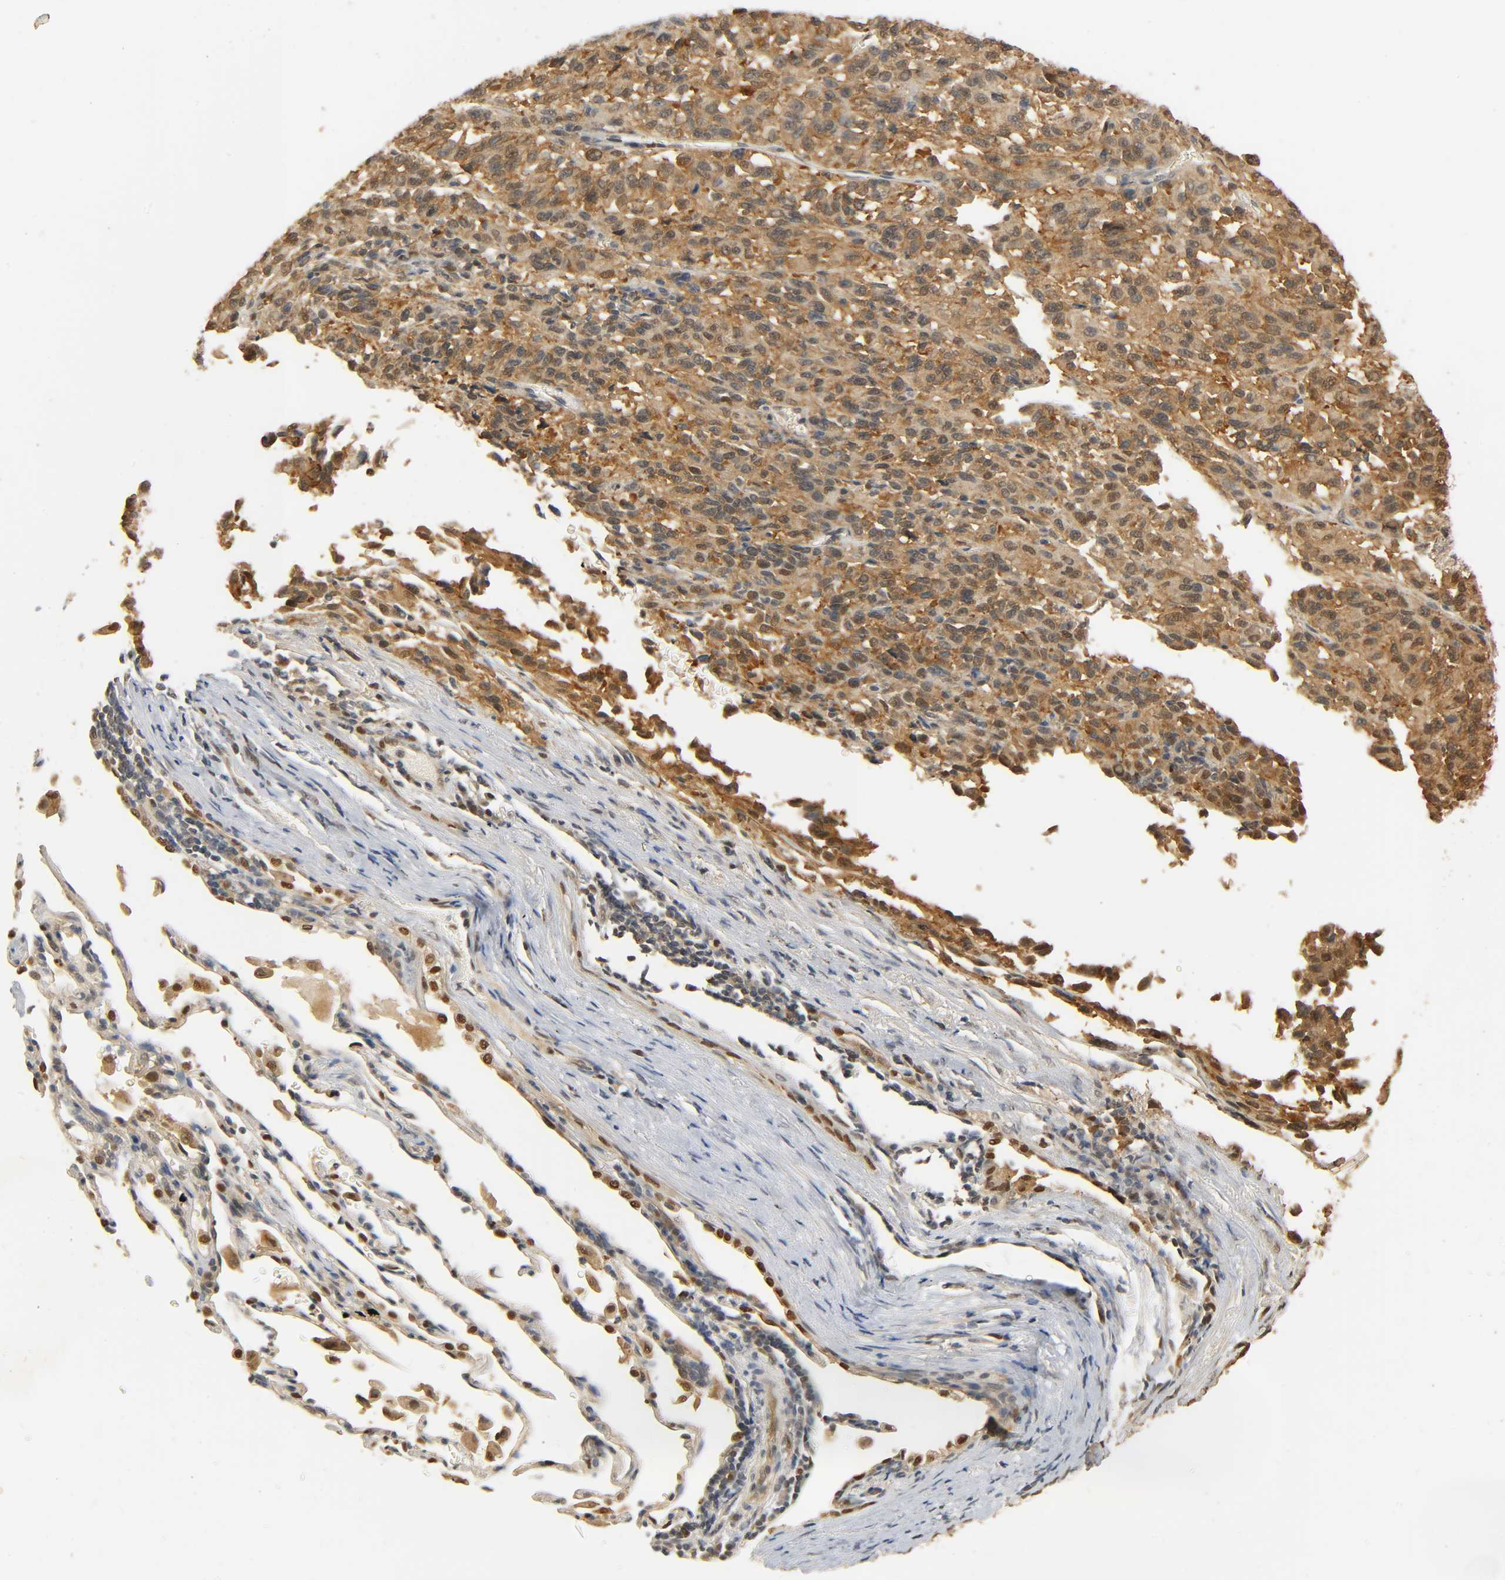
{"staining": {"intensity": "strong", "quantity": ">75%", "location": "cytoplasmic/membranous"}, "tissue": "melanoma", "cell_type": "Tumor cells", "image_type": "cancer", "snomed": [{"axis": "morphology", "description": "Malignant melanoma, Metastatic site"}, {"axis": "topography", "description": "Lung"}], "caption": "Protein staining exhibits strong cytoplasmic/membranous expression in about >75% of tumor cells in malignant melanoma (metastatic site).", "gene": "ZFPM2", "patient": {"sex": "male", "age": 64}}